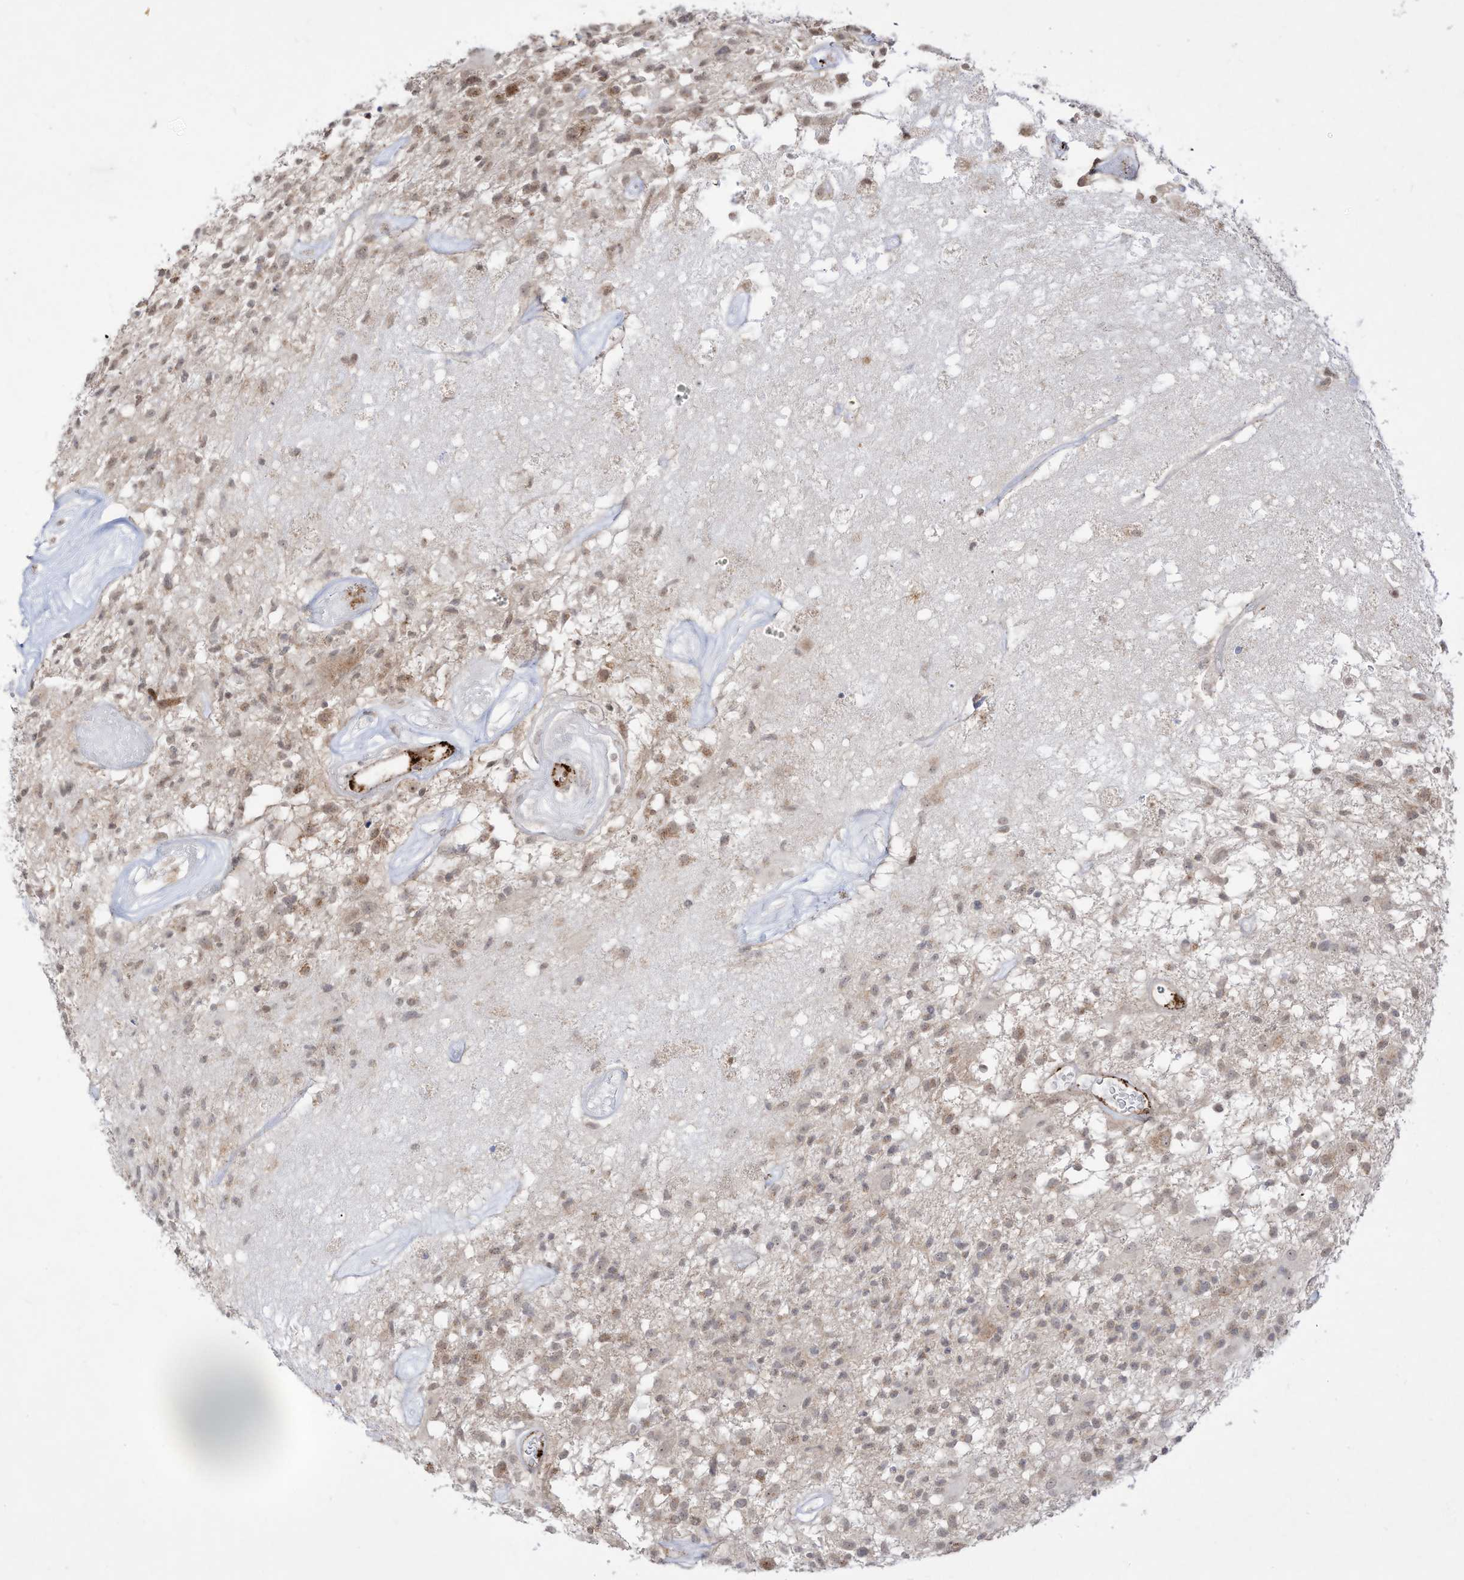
{"staining": {"intensity": "moderate", "quantity": "<25%", "location": "cytoplasmic/membranous"}, "tissue": "glioma", "cell_type": "Tumor cells", "image_type": "cancer", "snomed": [{"axis": "morphology", "description": "Glioma, malignant, High grade"}, {"axis": "morphology", "description": "Glioblastoma, NOS"}, {"axis": "topography", "description": "Brain"}], "caption": "Brown immunohistochemical staining in human glioma exhibits moderate cytoplasmic/membranous positivity in approximately <25% of tumor cells.", "gene": "ZGRF1", "patient": {"sex": "male", "age": 60}}